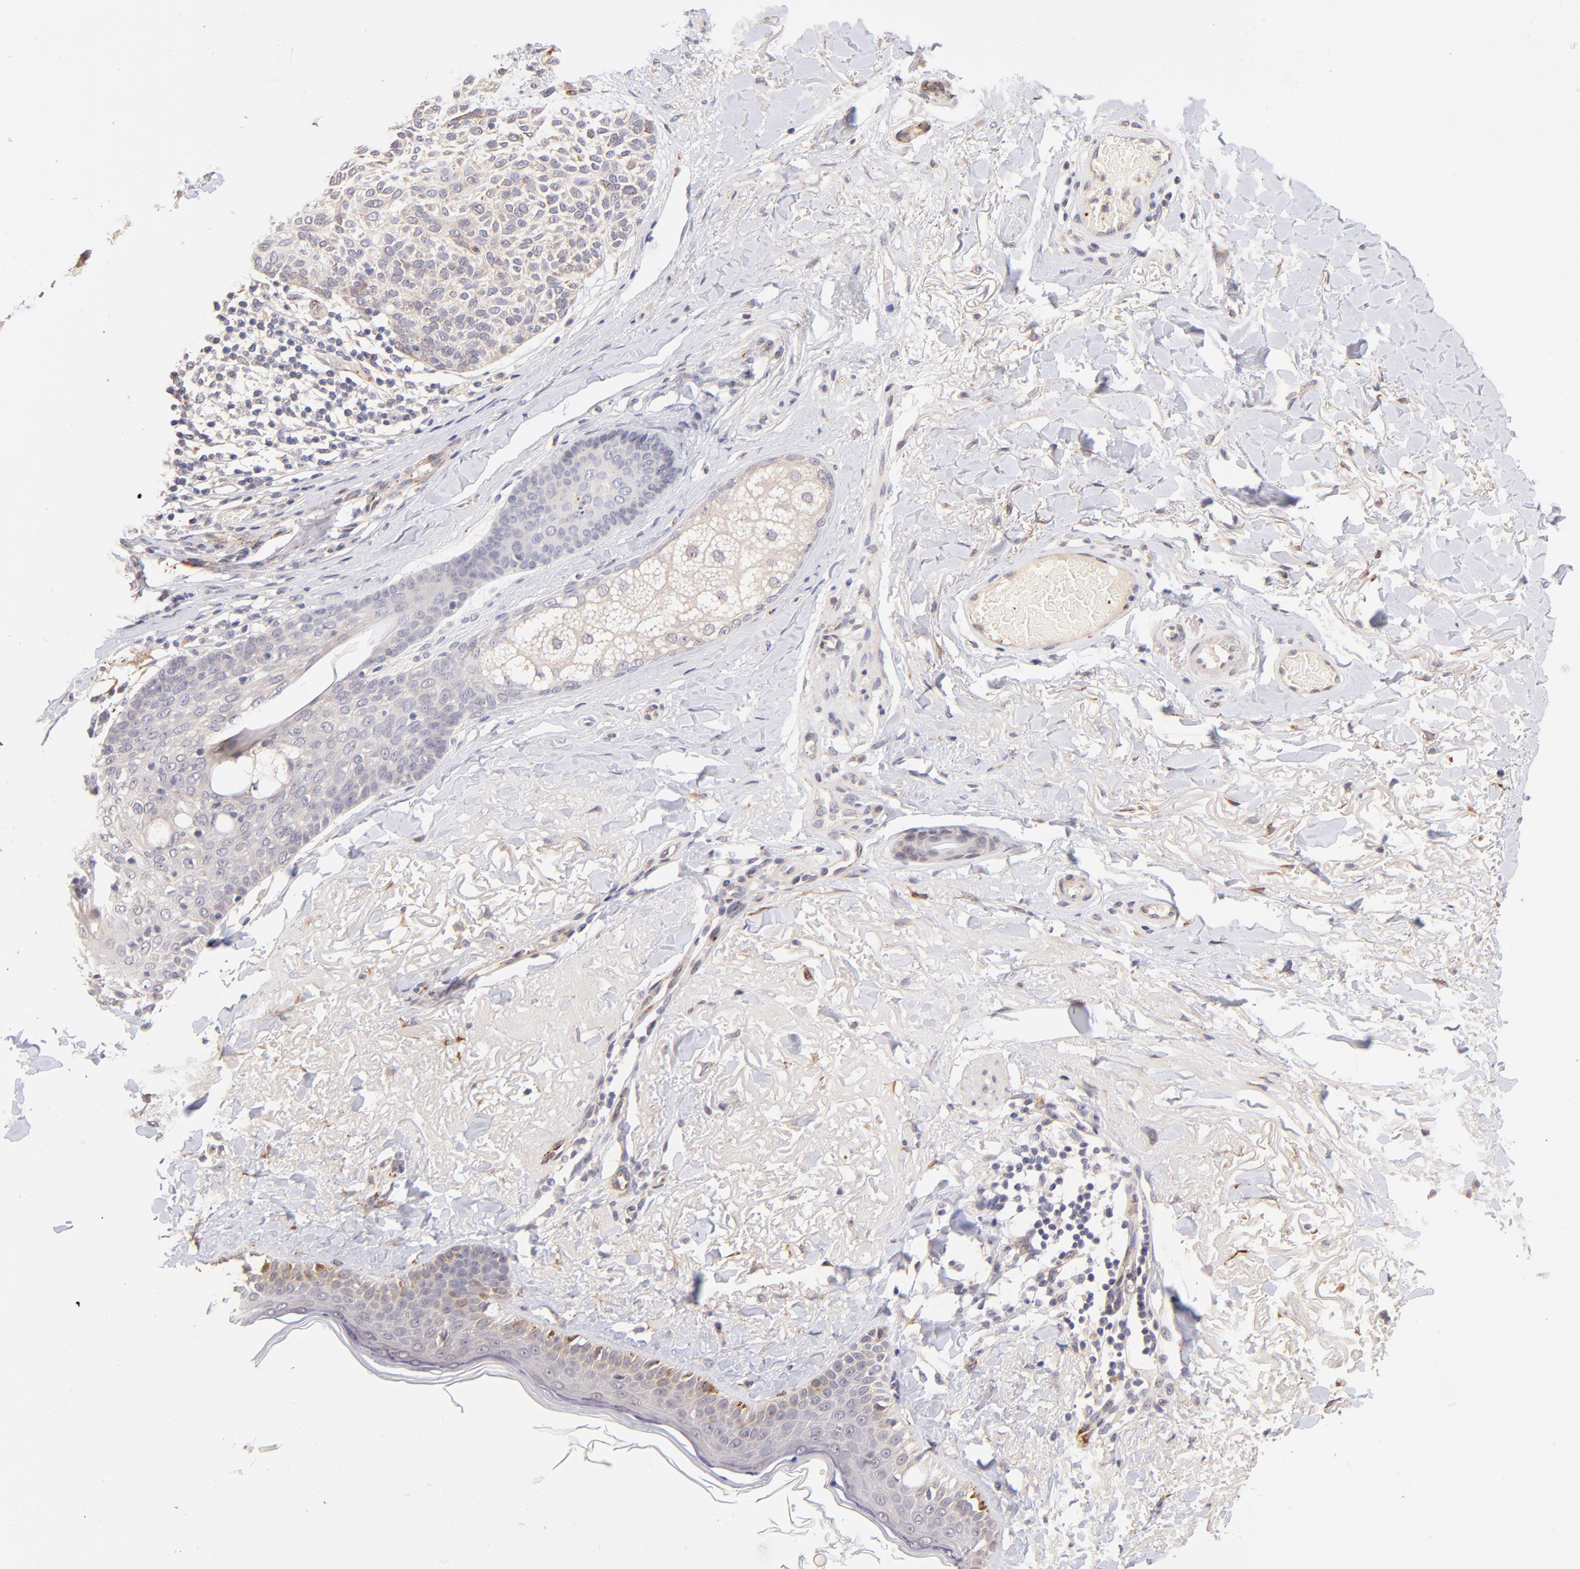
{"staining": {"intensity": "weak", "quantity": "<25%", "location": "cytoplasmic/membranous"}, "tissue": "skin cancer", "cell_type": "Tumor cells", "image_type": "cancer", "snomed": [{"axis": "morphology", "description": "Normal tissue, NOS"}, {"axis": "morphology", "description": "Basal cell carcinoma"}, {"axis": "topography", "description": "Skin"}], "caption": "Tumor cells show no significant expression in skin cancer (basal cell carcinoma).", "gene": "SPARC", "patient": {"sex": "female", "age": 70}}